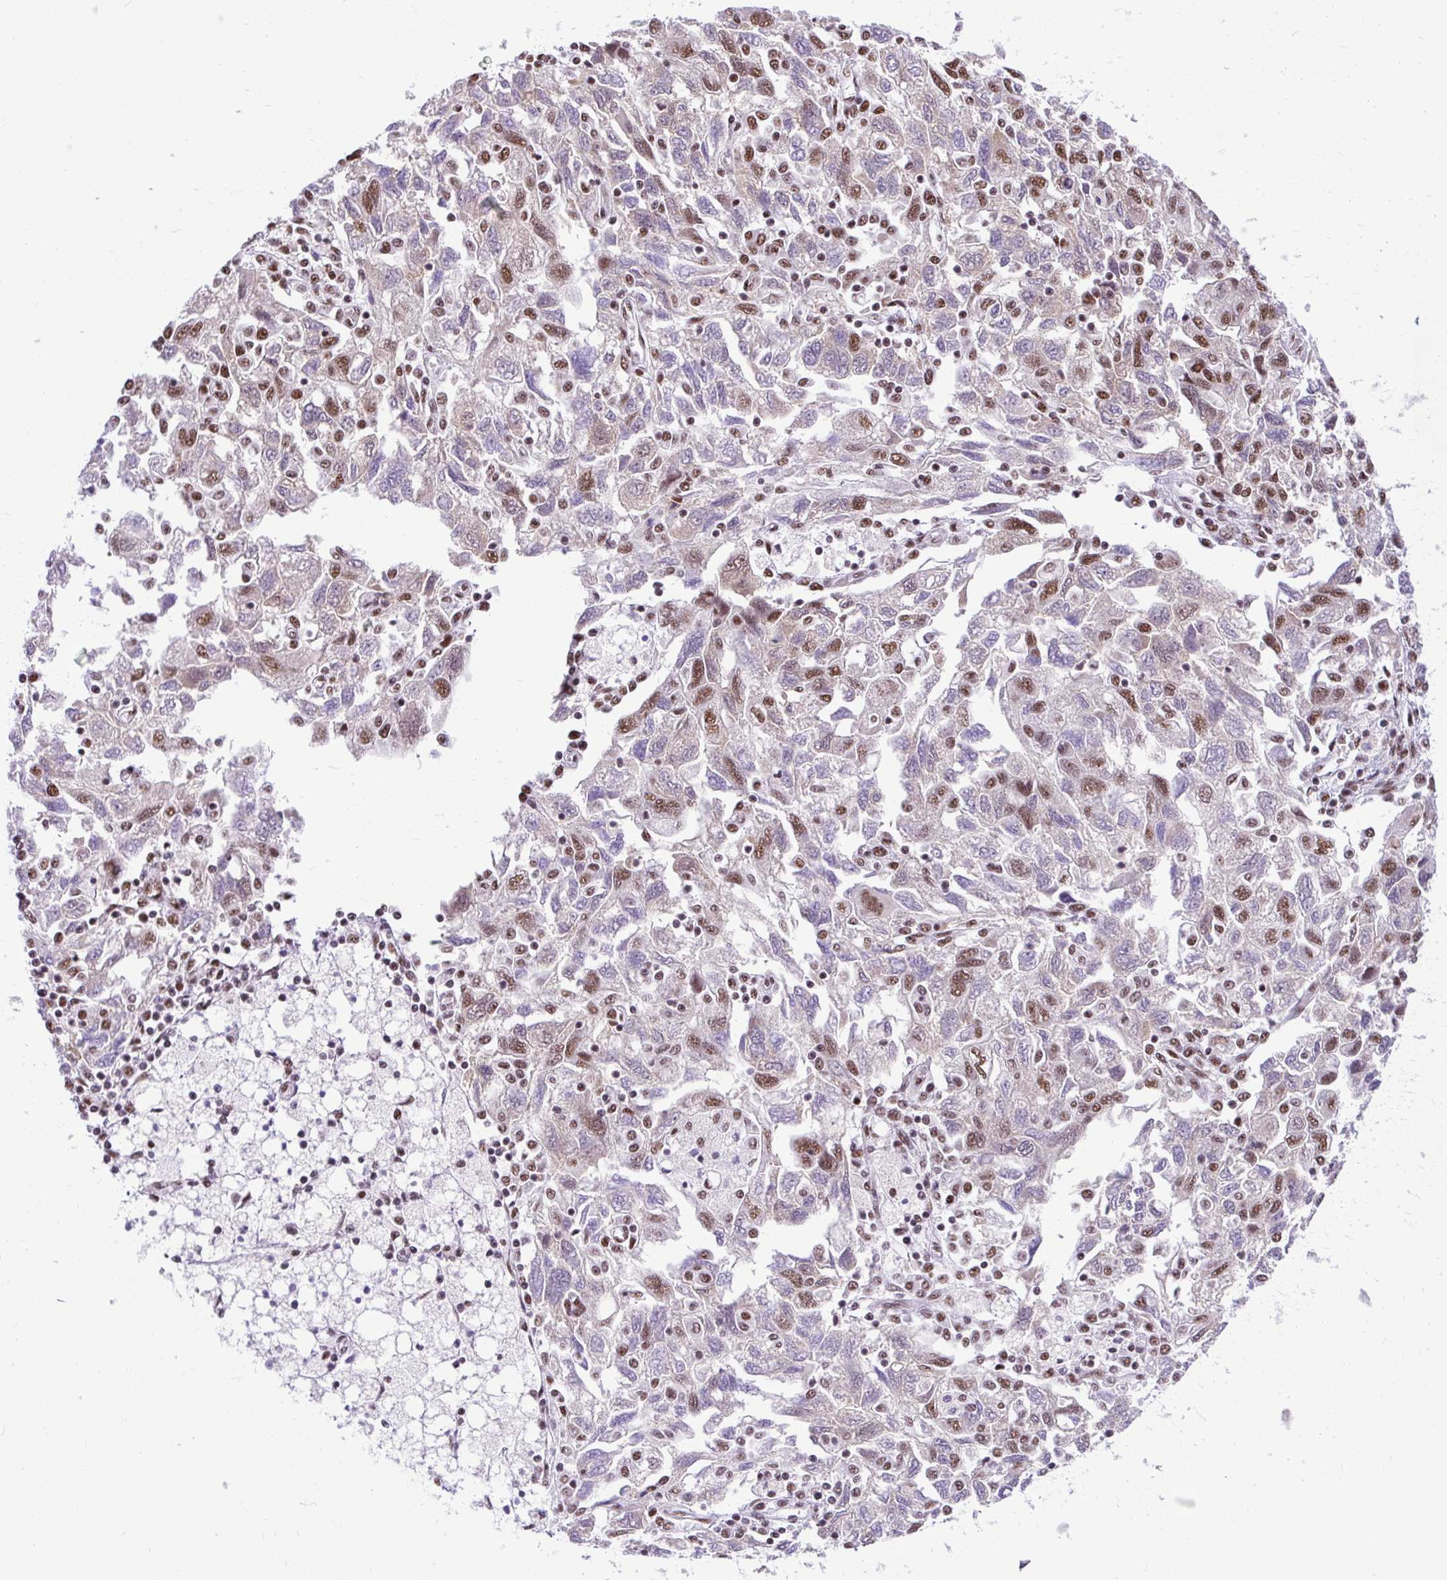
{"staining": {"intensity": "moderate", "quantity": ">75%", "location": "nuclear"}, "tissue": "ovarian cancer", "cell_type": "Tumor cells", "image_type": "cancer", "snomed": [{"axis": "morphology", "description": "Carcinoma, NOS"}, {"axis": "morphology", "description": "Cystadenocarcinoma, serous, NOS"}, {"axis": "topography", "description": "Ovary"}], "caption": "Immunohistochemistry (IHC) photomicrograph of neoplastic tissue: human ovarian serous cystadenocarcinoma stained using IHC exhibits medium levels of moderate protein expression localized specifically in the nuclear of tumor cells, appearing as a nuclear brown color.", "gene": "PRPF19", "patient": {"sex": "female", "age": 69}}